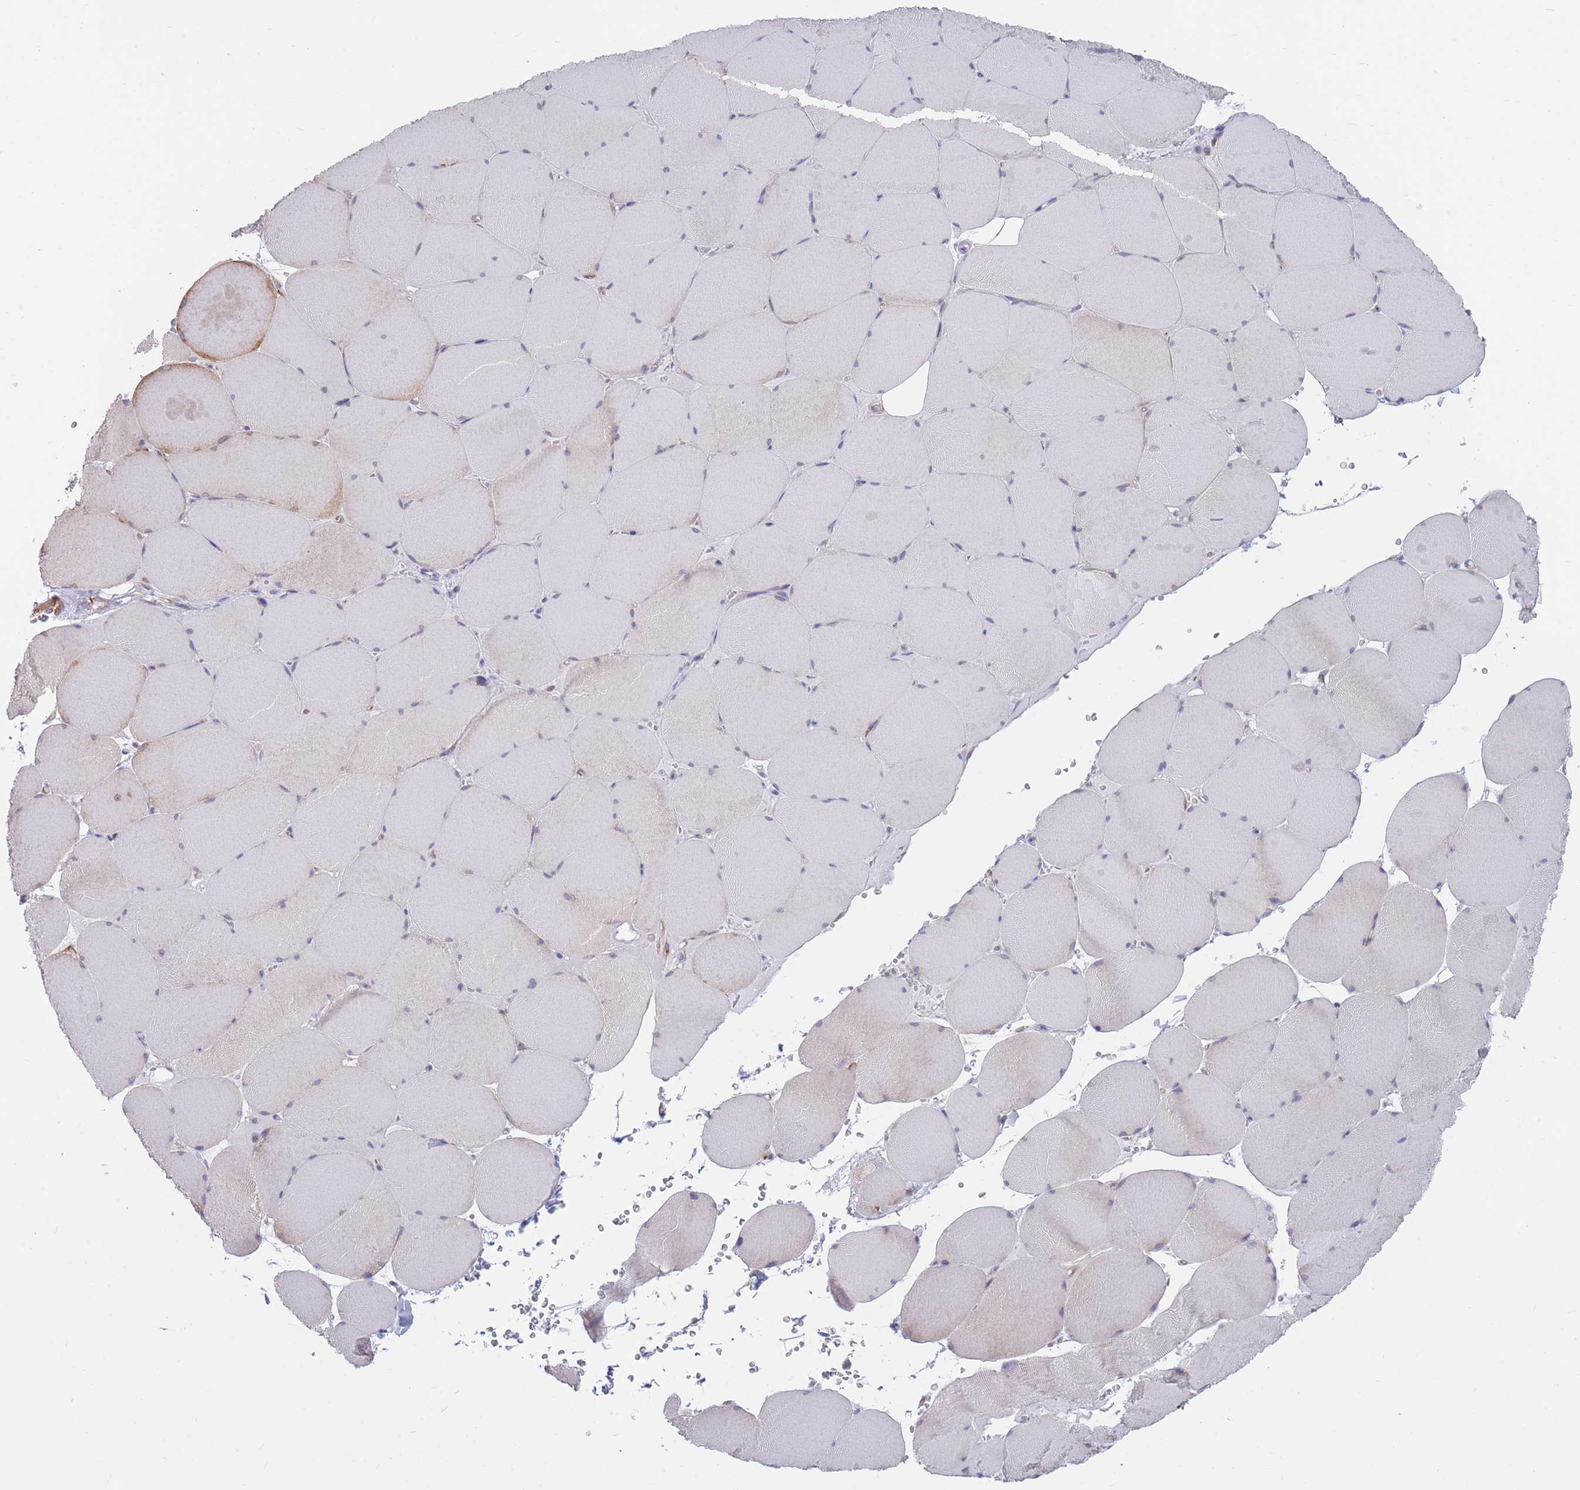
{"staining": {"intensity": "negative", "quantity": "none", "location": "none"}, "tissue": "skeletal muscle", "cell_type": "Myocytes", "image_type": "normal", "snomed": [{"axis": "morphology", "description": "Normal tissue, NOS"}, {"axis": "topography", "description": "Skeletal muscle"}, {"axis": "topography", "description": "Head-Neck"}], "caption": "Normal skeletal muscle was stained to show a protein in brown. There is no significant staining in myocytes. (DAB (3,3'-diaminobenzidine) immunohistochemistry visualized using brightfield microscopy, high magnification).", "gene": "RPL8", "patient": {"sex": "male", "age": 66}}